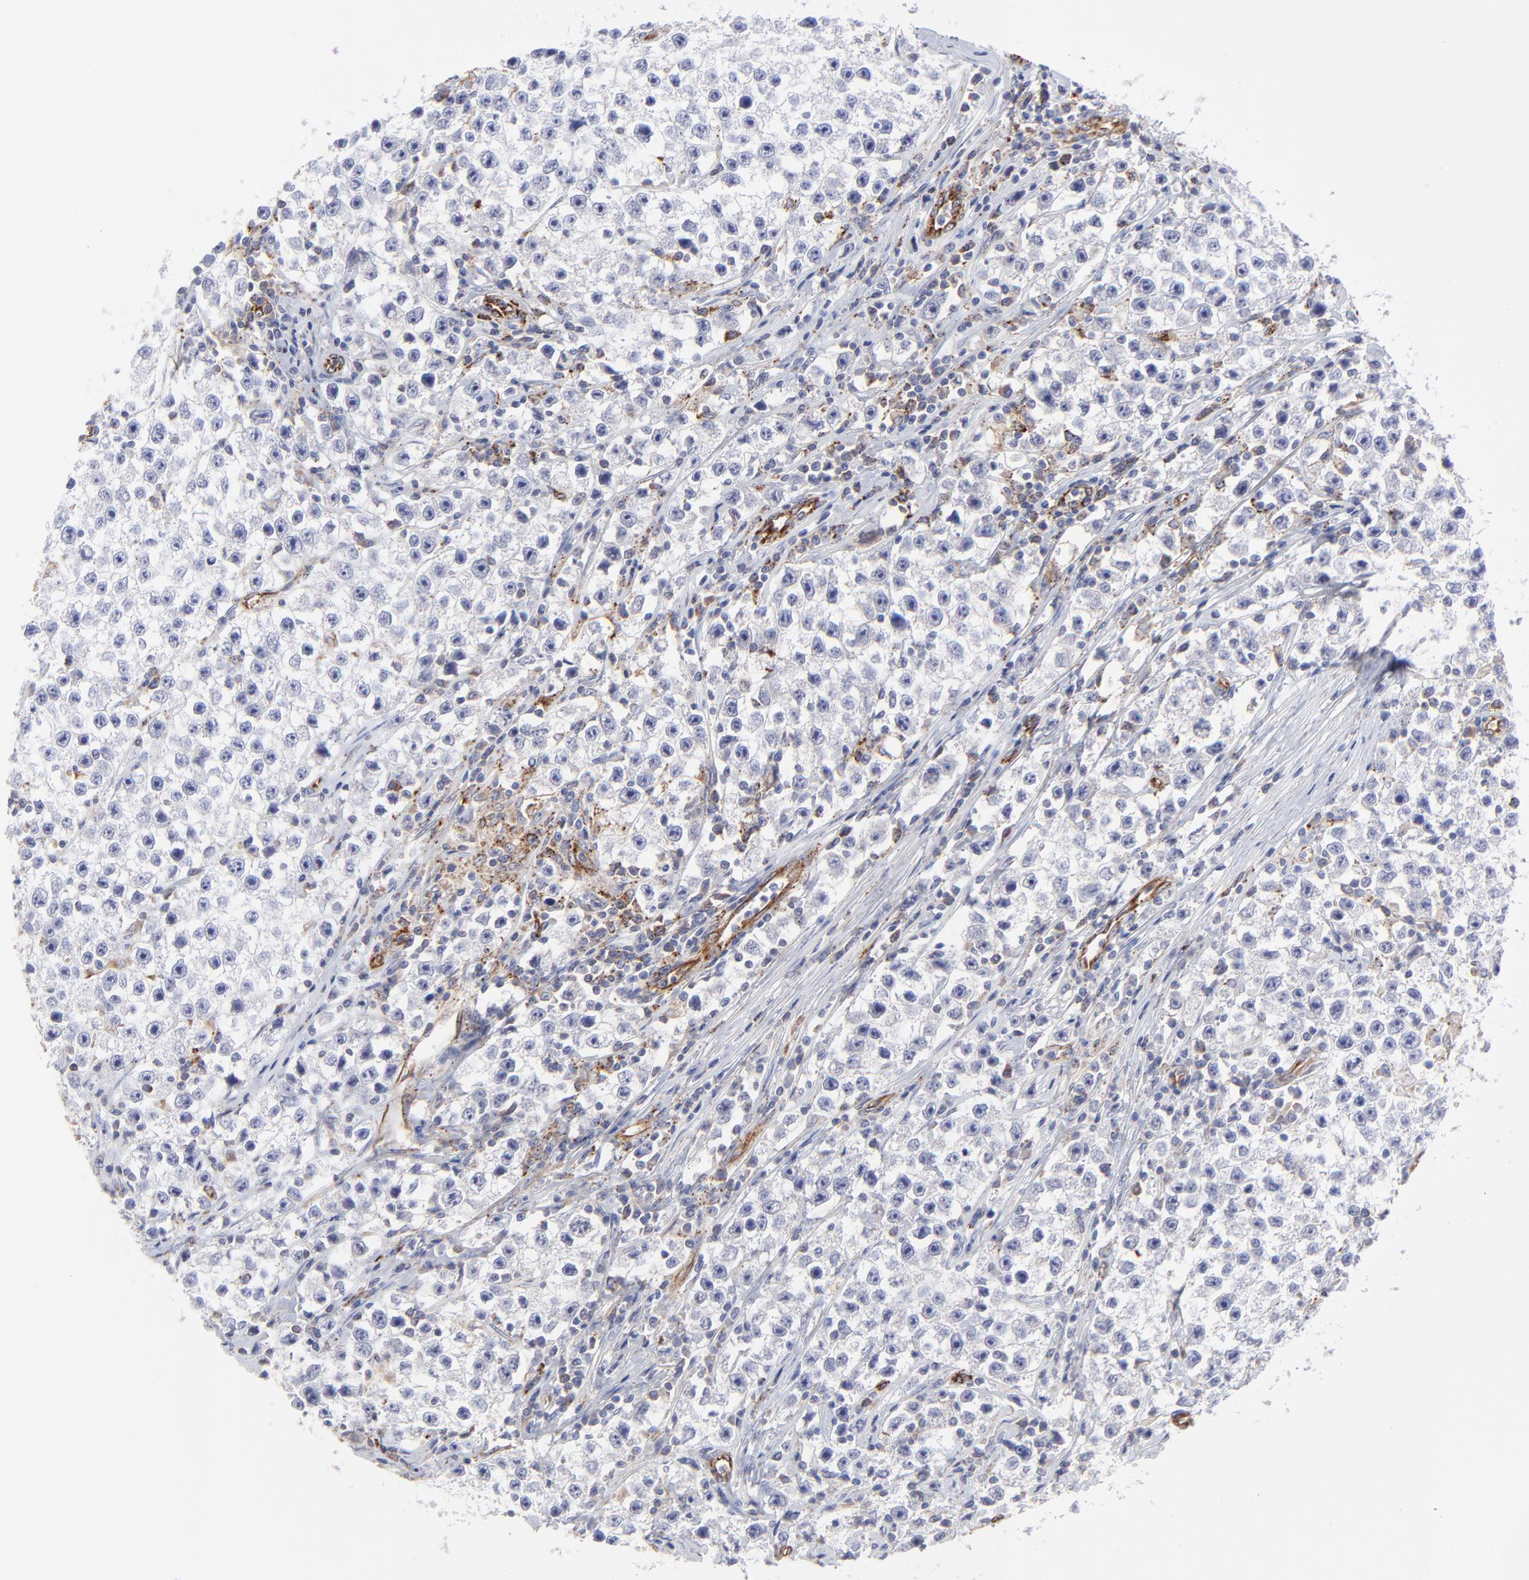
{"staining": {"intensity": "moderate", "quantity": "<25%", "location": "cytoplasmic/membranous"}, "tissue": "testis cancer", "cell_type": "Tumor cells", "image_type": "cancer", "snomed": [{"axis": "morphology", "description": "Seminoma, NOS"}, {"axis": "topography", "description": "Testis"}], "caption": "This micrograph demonstrates testis cancer (seminoma) stained with immunohistochemistry to label a protein in brown. The cytoplasmic/membranous of tumor cells show moderate positivity for the protein. Nuclei are counter-stained blue.", "gene": "COX8C", "patient": {"sex": "male", "age": 35}}